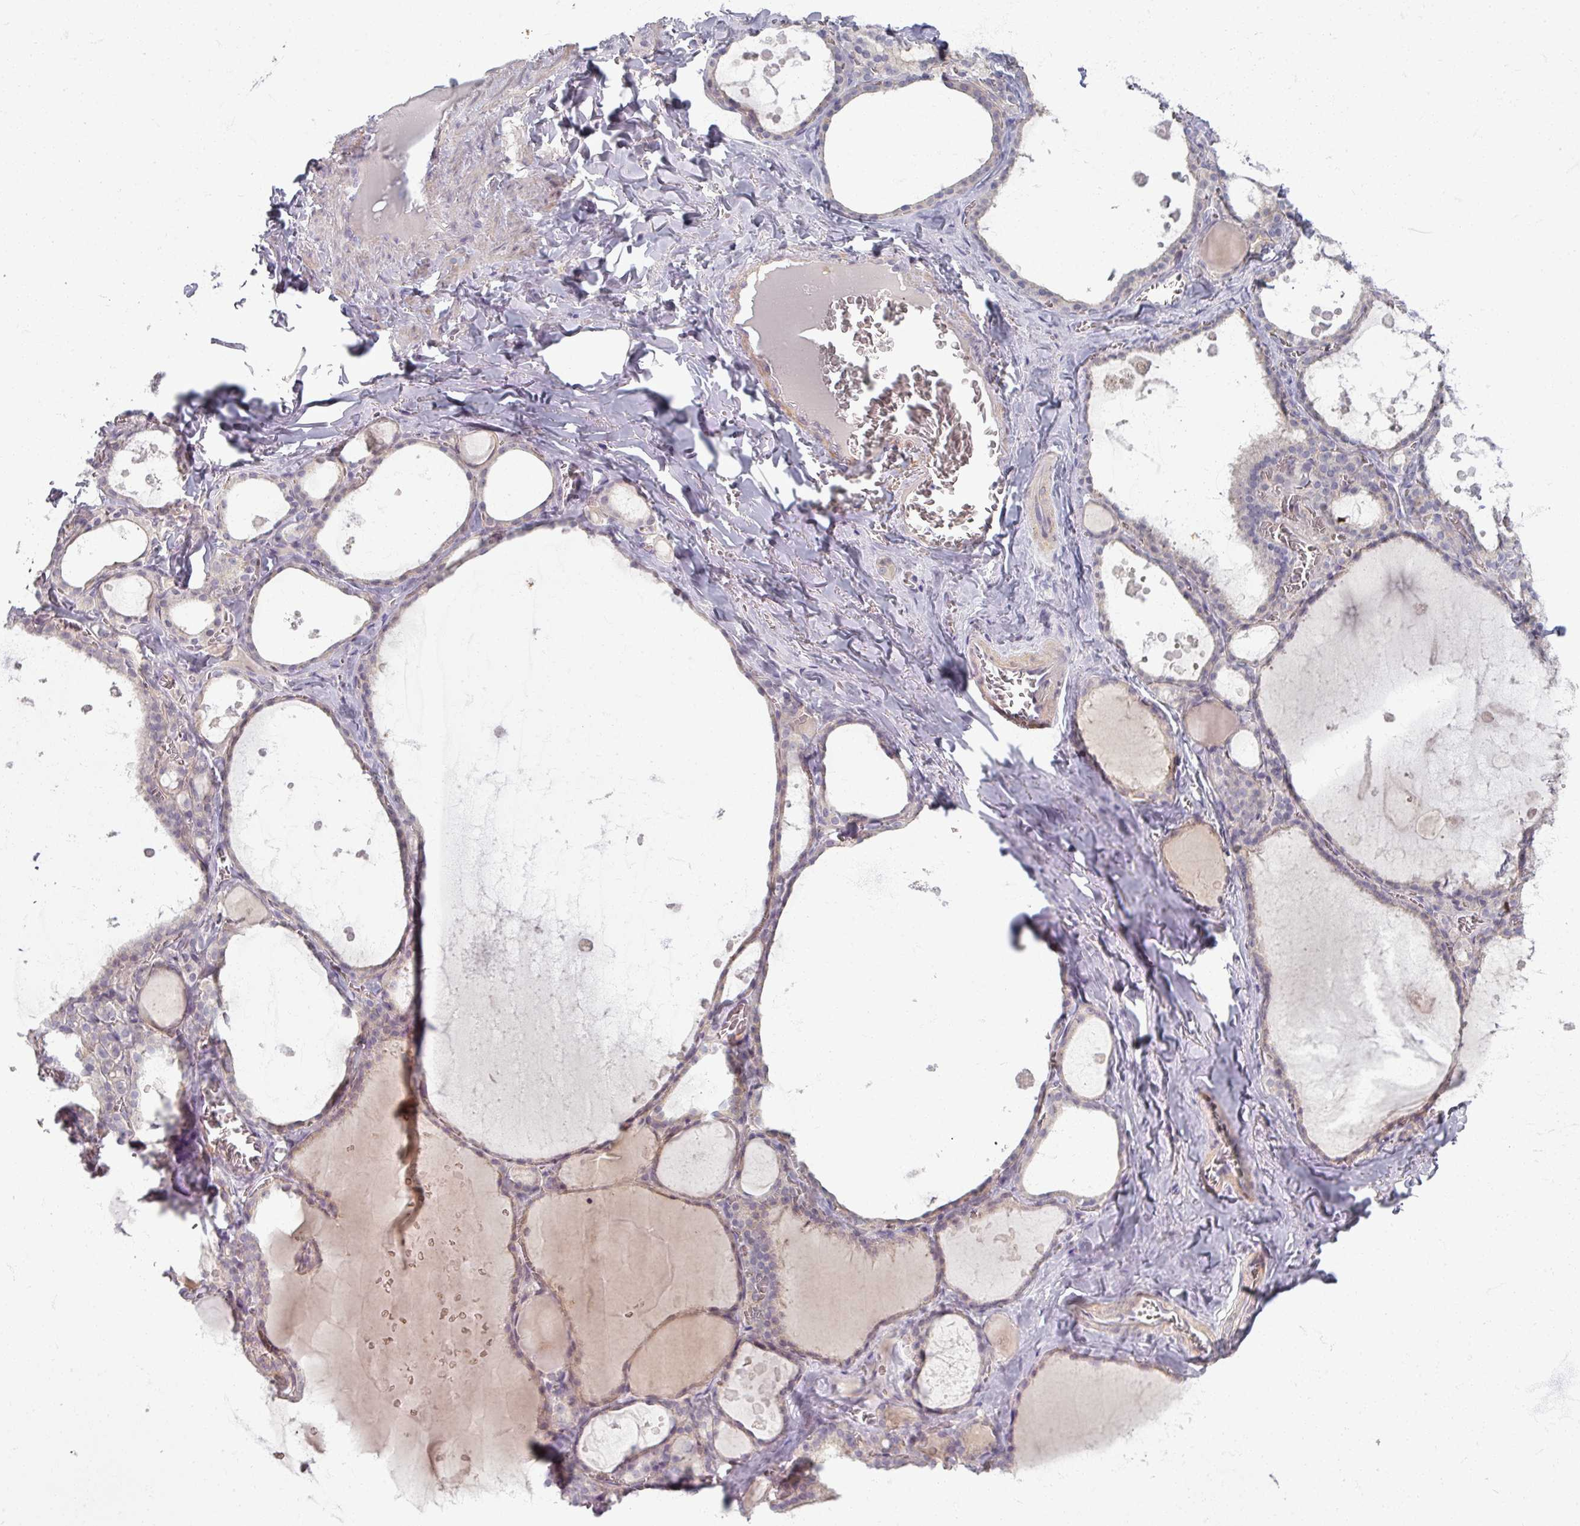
{"staining": {"intensity": "weak", "quantity": "25%-75%", "location": "cytoplasmic/membranous"}, "tissue": "thyroid gland", "cell_type": "Glandular cells", "image_type": "normal", "snomed": [{"axis": "morphology", "description": "Normal tissue, NOS"}, {"axis": "topography", "description": "Thyroid gland"}], "caption": "Thyroid gland stained with DAB (3,3'-diaminobenzidine) IHC displays low levels of weak cytoplasmic/membranous staining in about 25%-75% of glandular cells. The protein of interest is stained brown, and the nuclei are stained in blue (DAB IHC with brightfield microscopy, high magnification).", "gene": "TTLL7", "patient": {"sex": "male", "age": 56}}